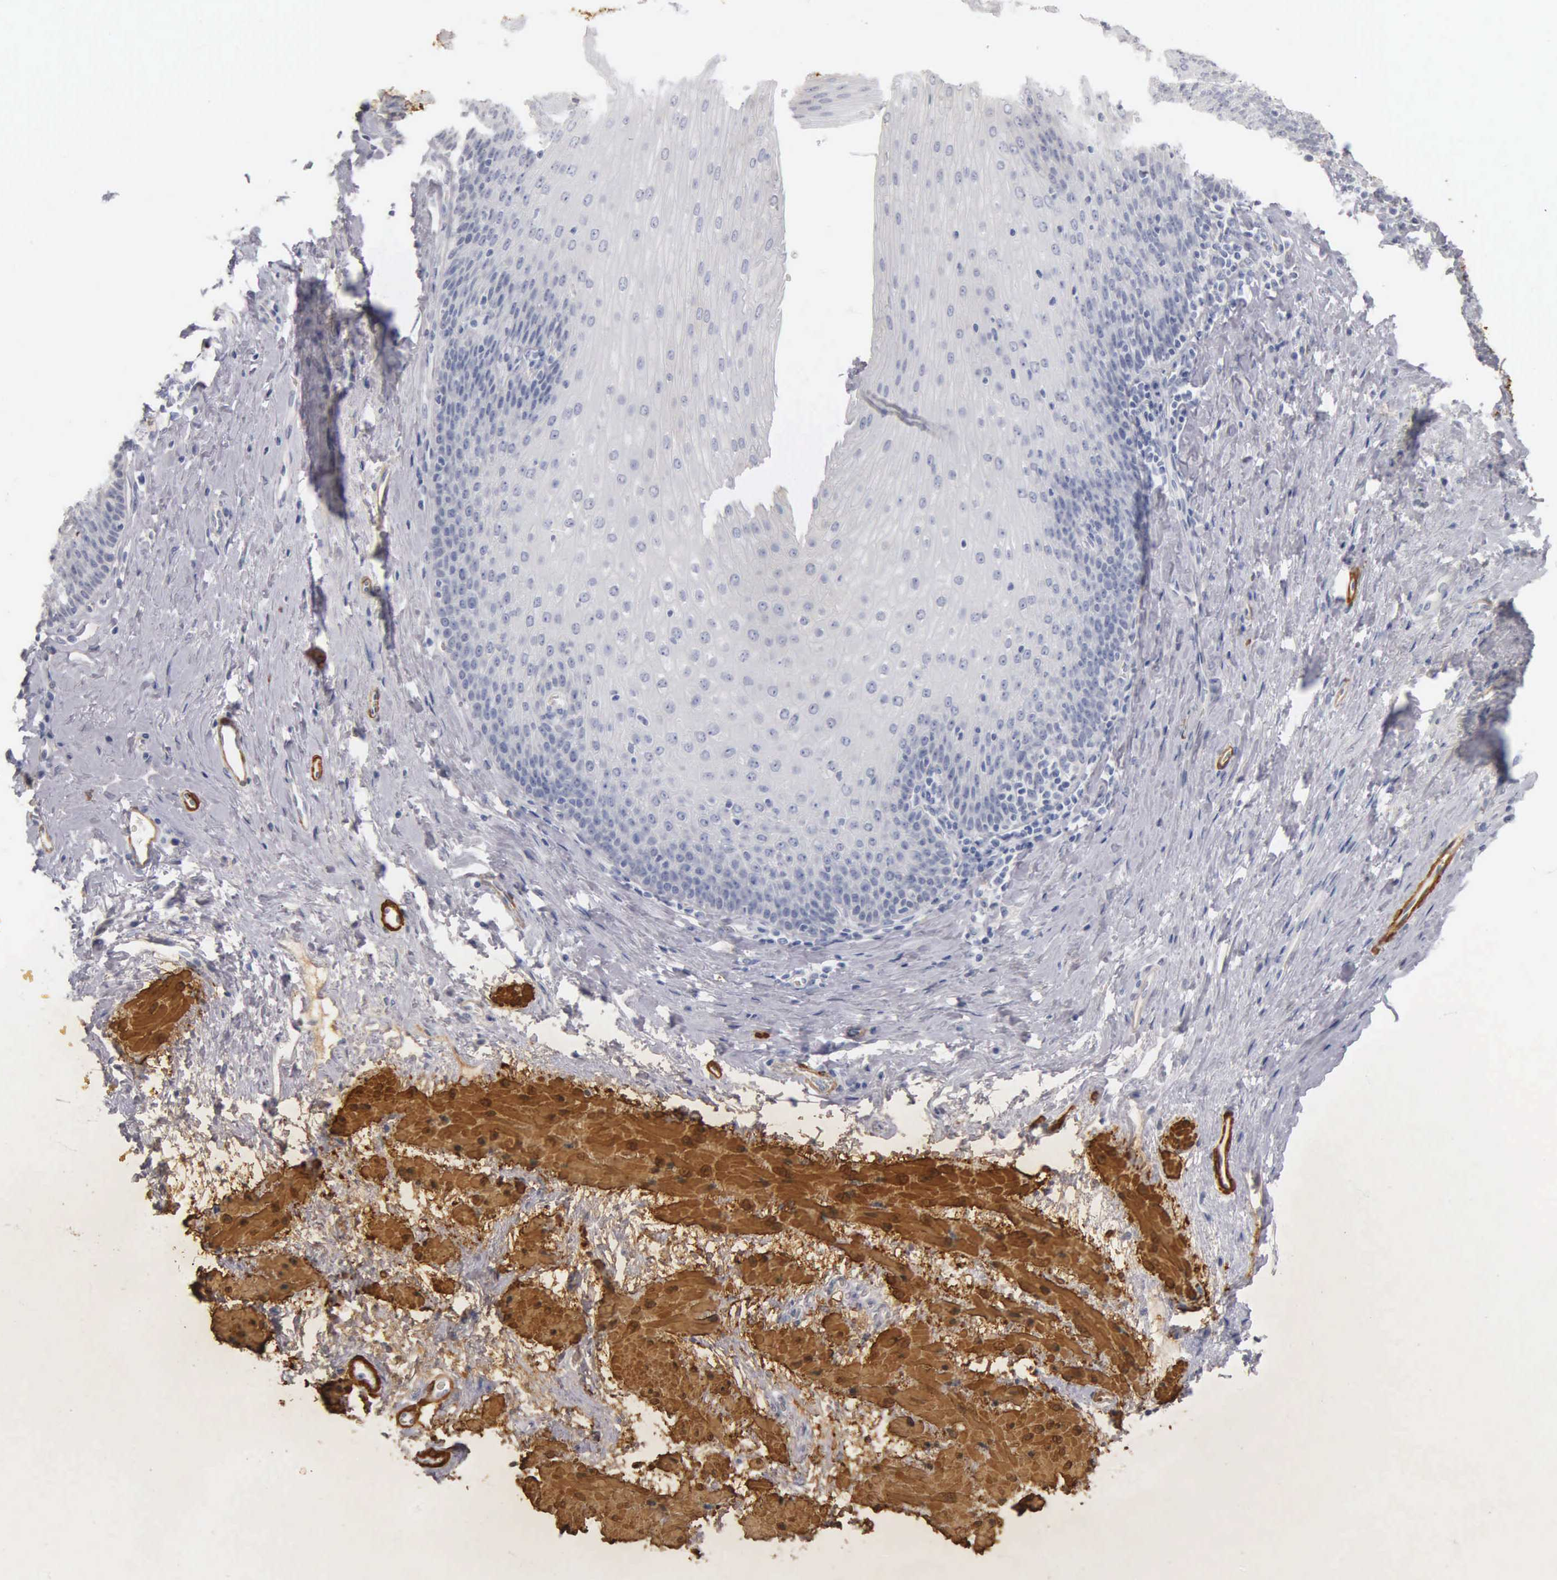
{"staining": {"intensity": "negative", "quantity": "none", "location": "none"}, "tissue": "esophagus", "cell_type": "Squamous epithelial cells", "image_type": "normal", "snomed": [{"axis": "morphology", "description": "Normal tissue, NOS"}, {"axis": "topography", "description": "Esophagus"}], "caption": "A histopathology image of esophagus stained for a protein reveals no brown staining in squamous epithelial cells.", "gene": "CNN1", "patient": {"sex": "female", "age": 61}}